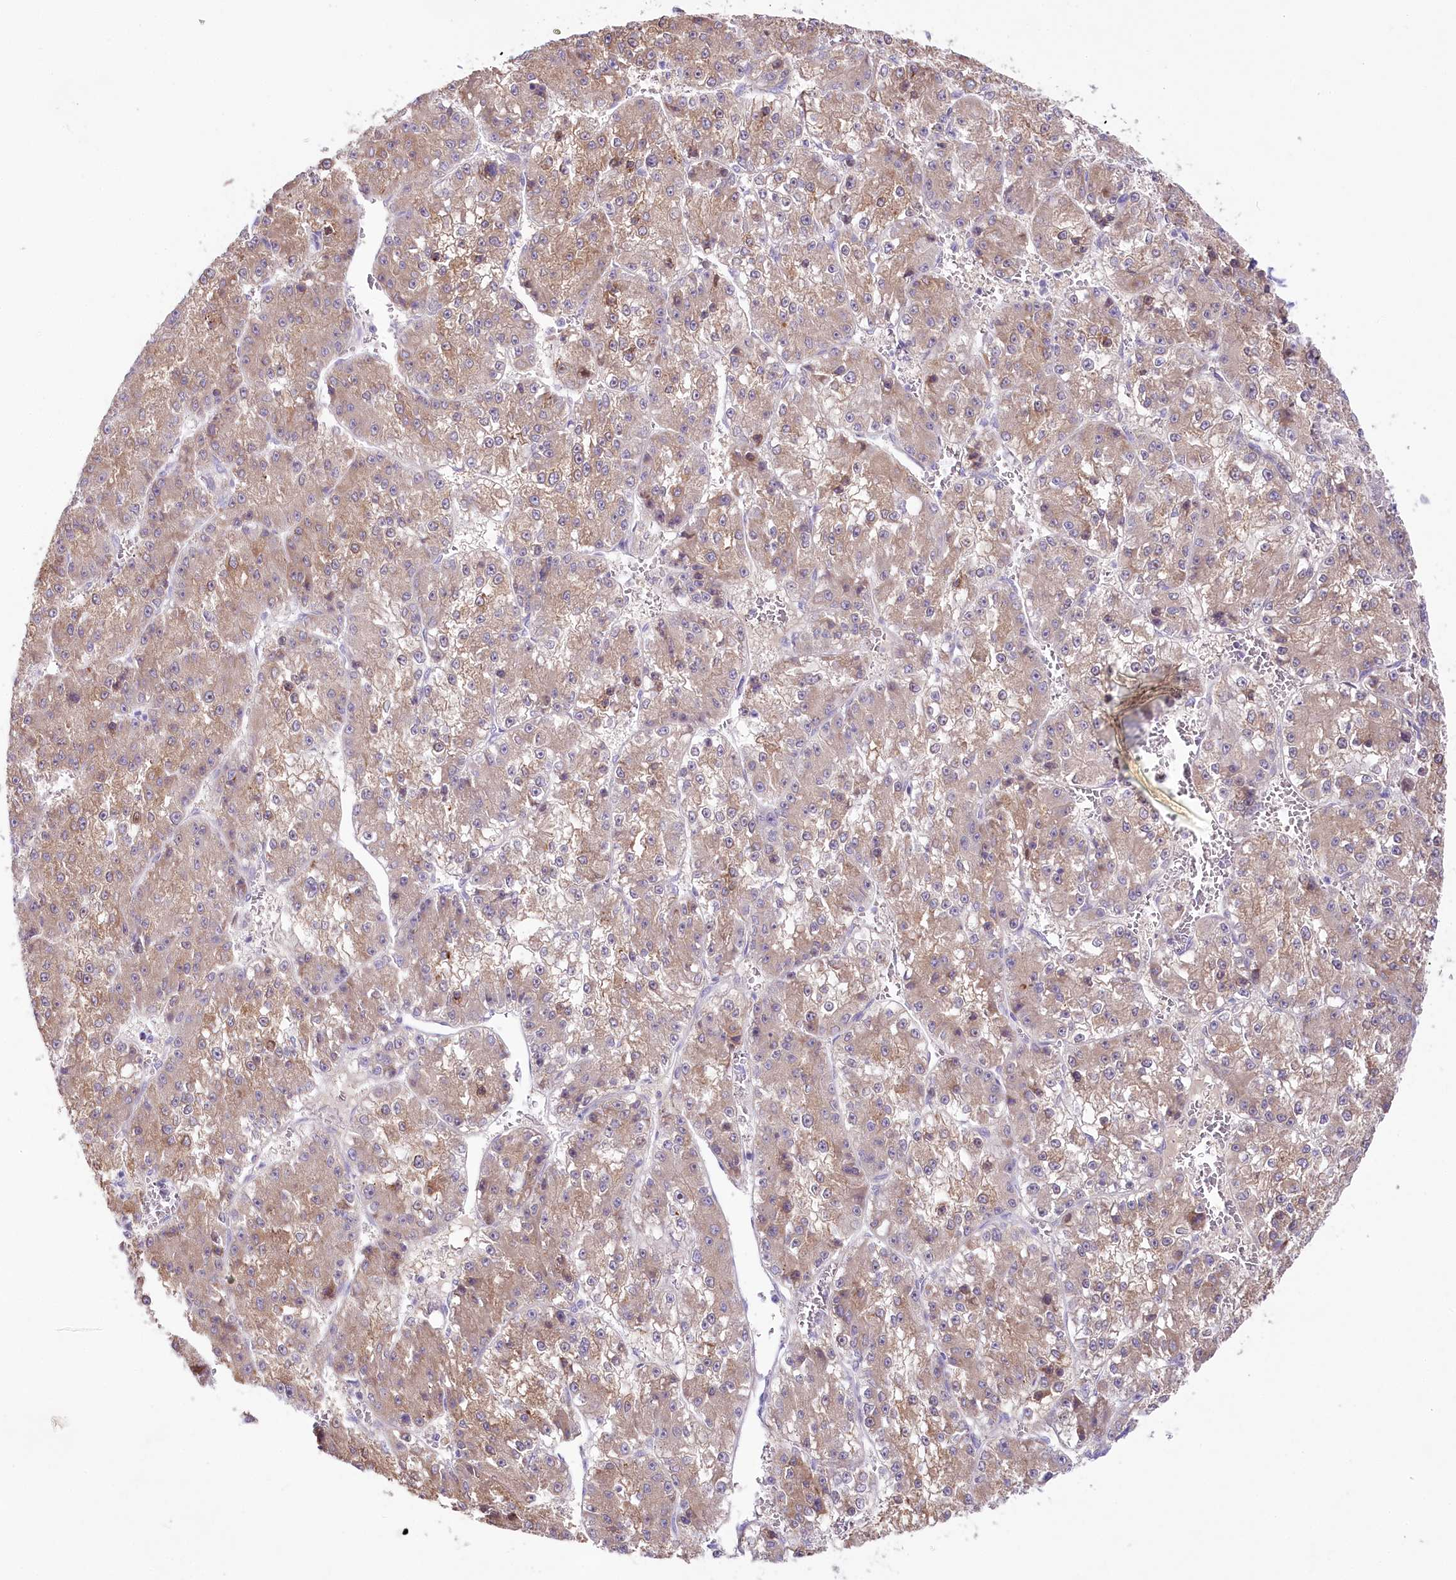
{"staining": {"intensity": "weak", "quantity": ">75%", "location": "cytoplasmic/membranous"}, "tissue": "liver cancer", "cell_type": "Tumor cells", "image_type": "cancer", "snomed": [{"axis": "morphology", "description": "Carcinoma, Hepatocellular, NOS"}, {"axis": "topography", "description": "Liver"}], "caption": "This is a micrograph of immunohistochemistry staining of liver hepatocellular carcinoma, which shows weak expression in the cytoplasmic/membranous of tumor cells.", "gene": "MYOZ1", "patient": {"sex": "female", "age": 73}}